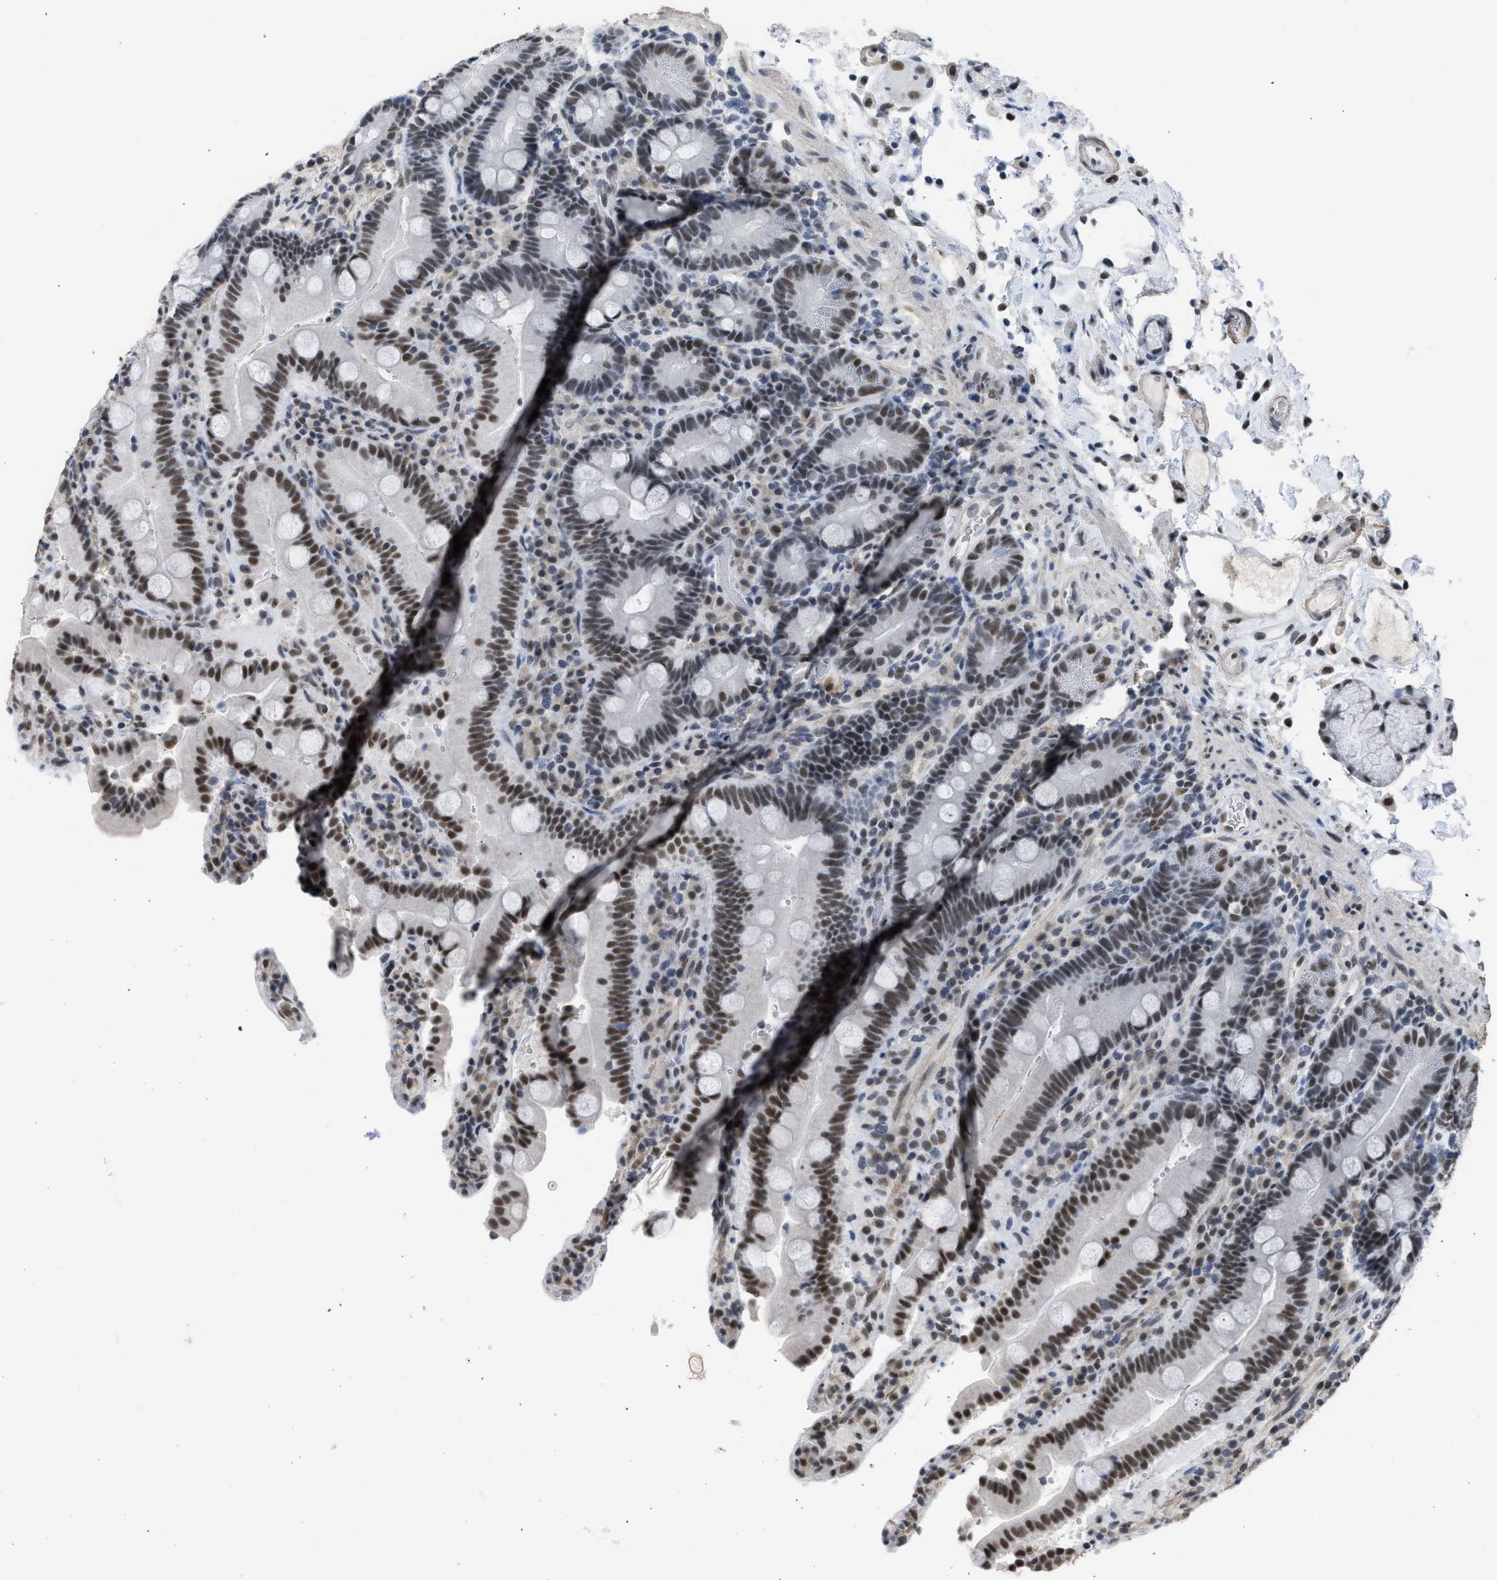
{"staining": {"intensity": "strong", "quantity": ">75%", "location": "nuclear"}, "tissue": "duodenum", "cell_type": "Glandular cells", "image_type": "normal", "snomed": [{"axis": "morphology", "description": "Normal tissue, NOS"}, {"axis": "topography", "description": "Small intestine, NOS"}], "caption": "The micrograph exhibits staining of benign duodenum, revealing strong nuclear protein positivity (brown color) within glandular cells. The staining was performed using DAB (3,3'-diaminobenzidine), with brown indicating positive protein expression. Nuclei are stained blue with hematoxylin.", "gene": "SCAF4", "patient": {"sex": "female", "age": 71}}